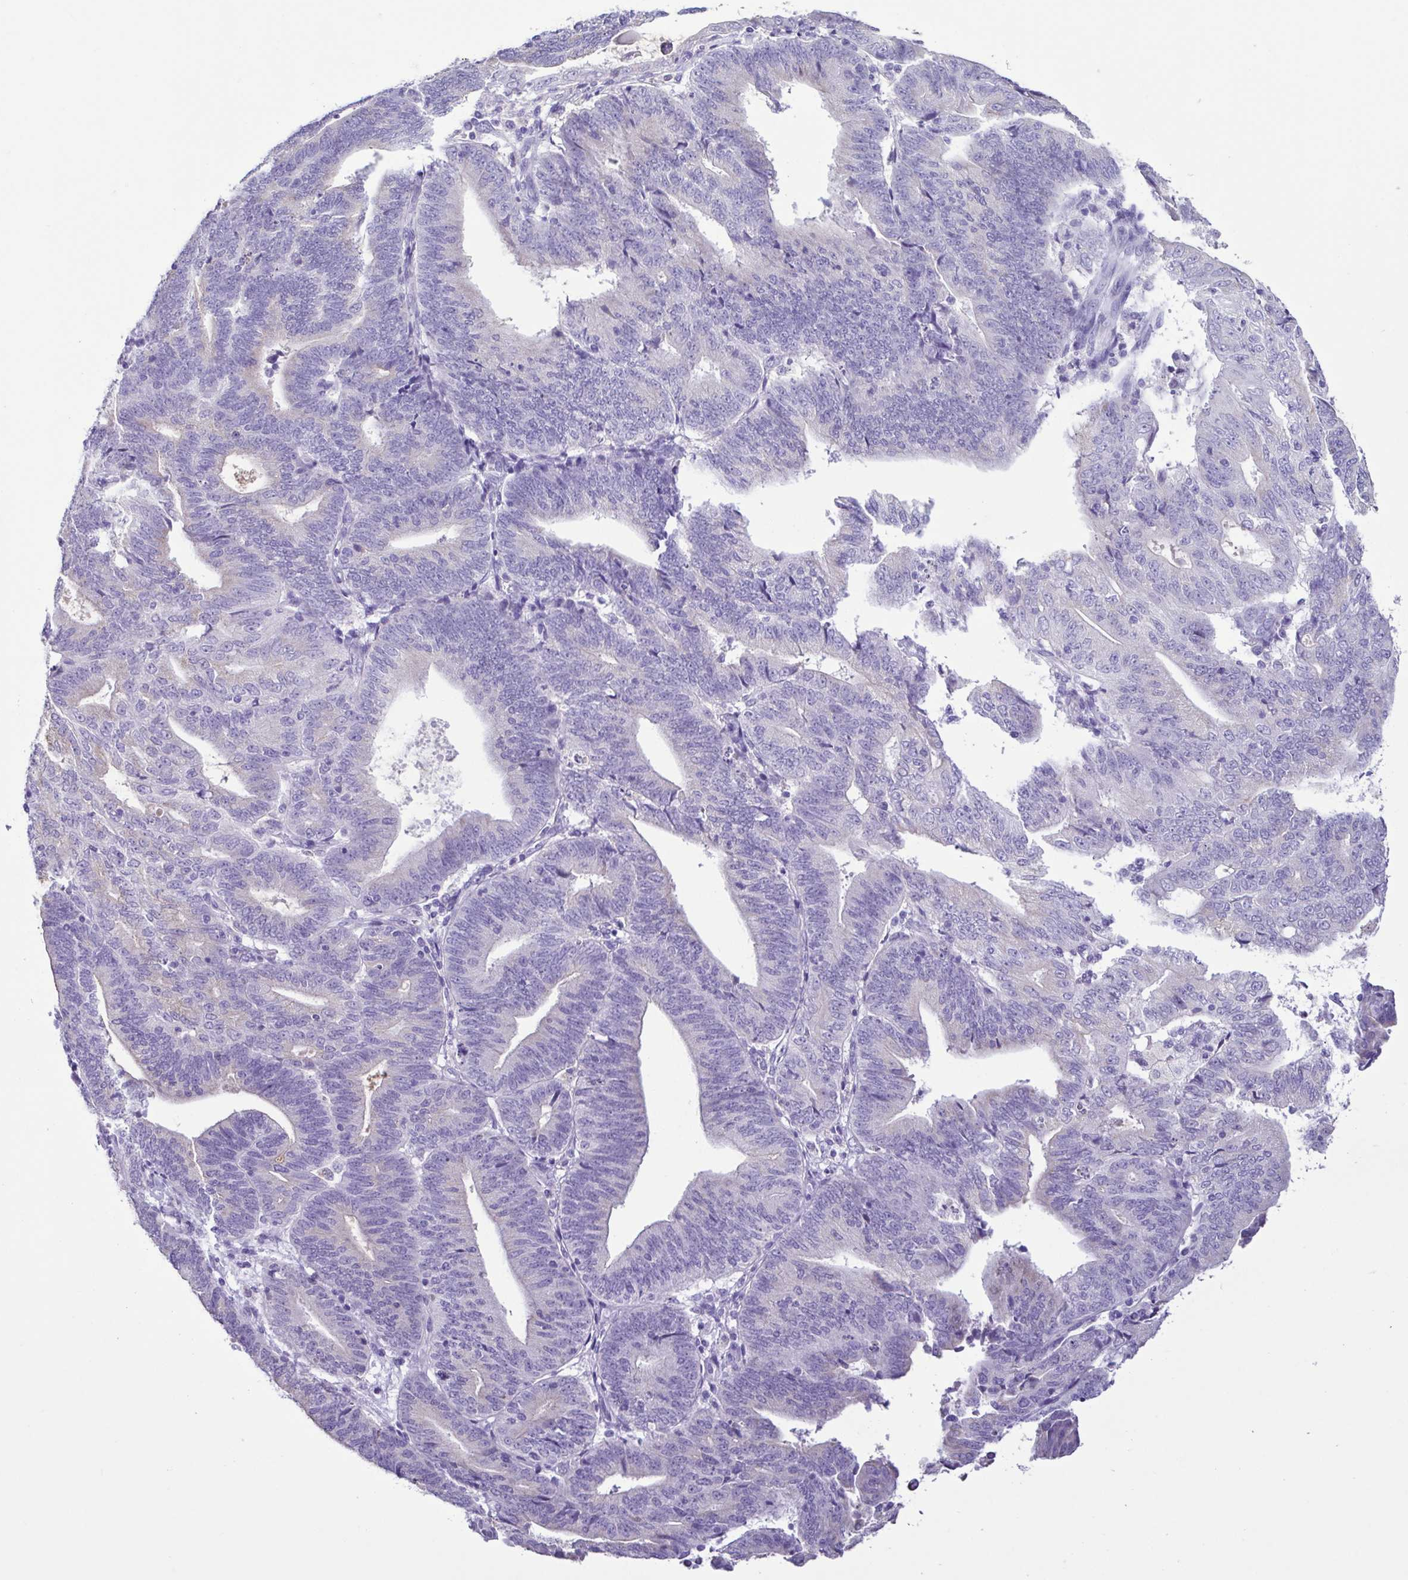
{"staining": {"intensity": "negative", "quantity": "none", "location": "none"}, "tissue": "endometrial cancer", "cell_type": "Tumor cells", "image_type": "cancer", "snomed": [{"axis": "morphology", "description": "Adenocarcinoma, NOS"}, {"axis": "topography", "description": "Endometrium"}], "caption": "Immunohistochemistry of adenocarcinoma (endometrial) demonstrates no staining in tumor cells. (DAB (3,3'-diaminobenzidine) immunohistochemistry with hematoxylin counter stain).", "gene": "CBY2", "patient": {"sex": "female", "age": 70}}